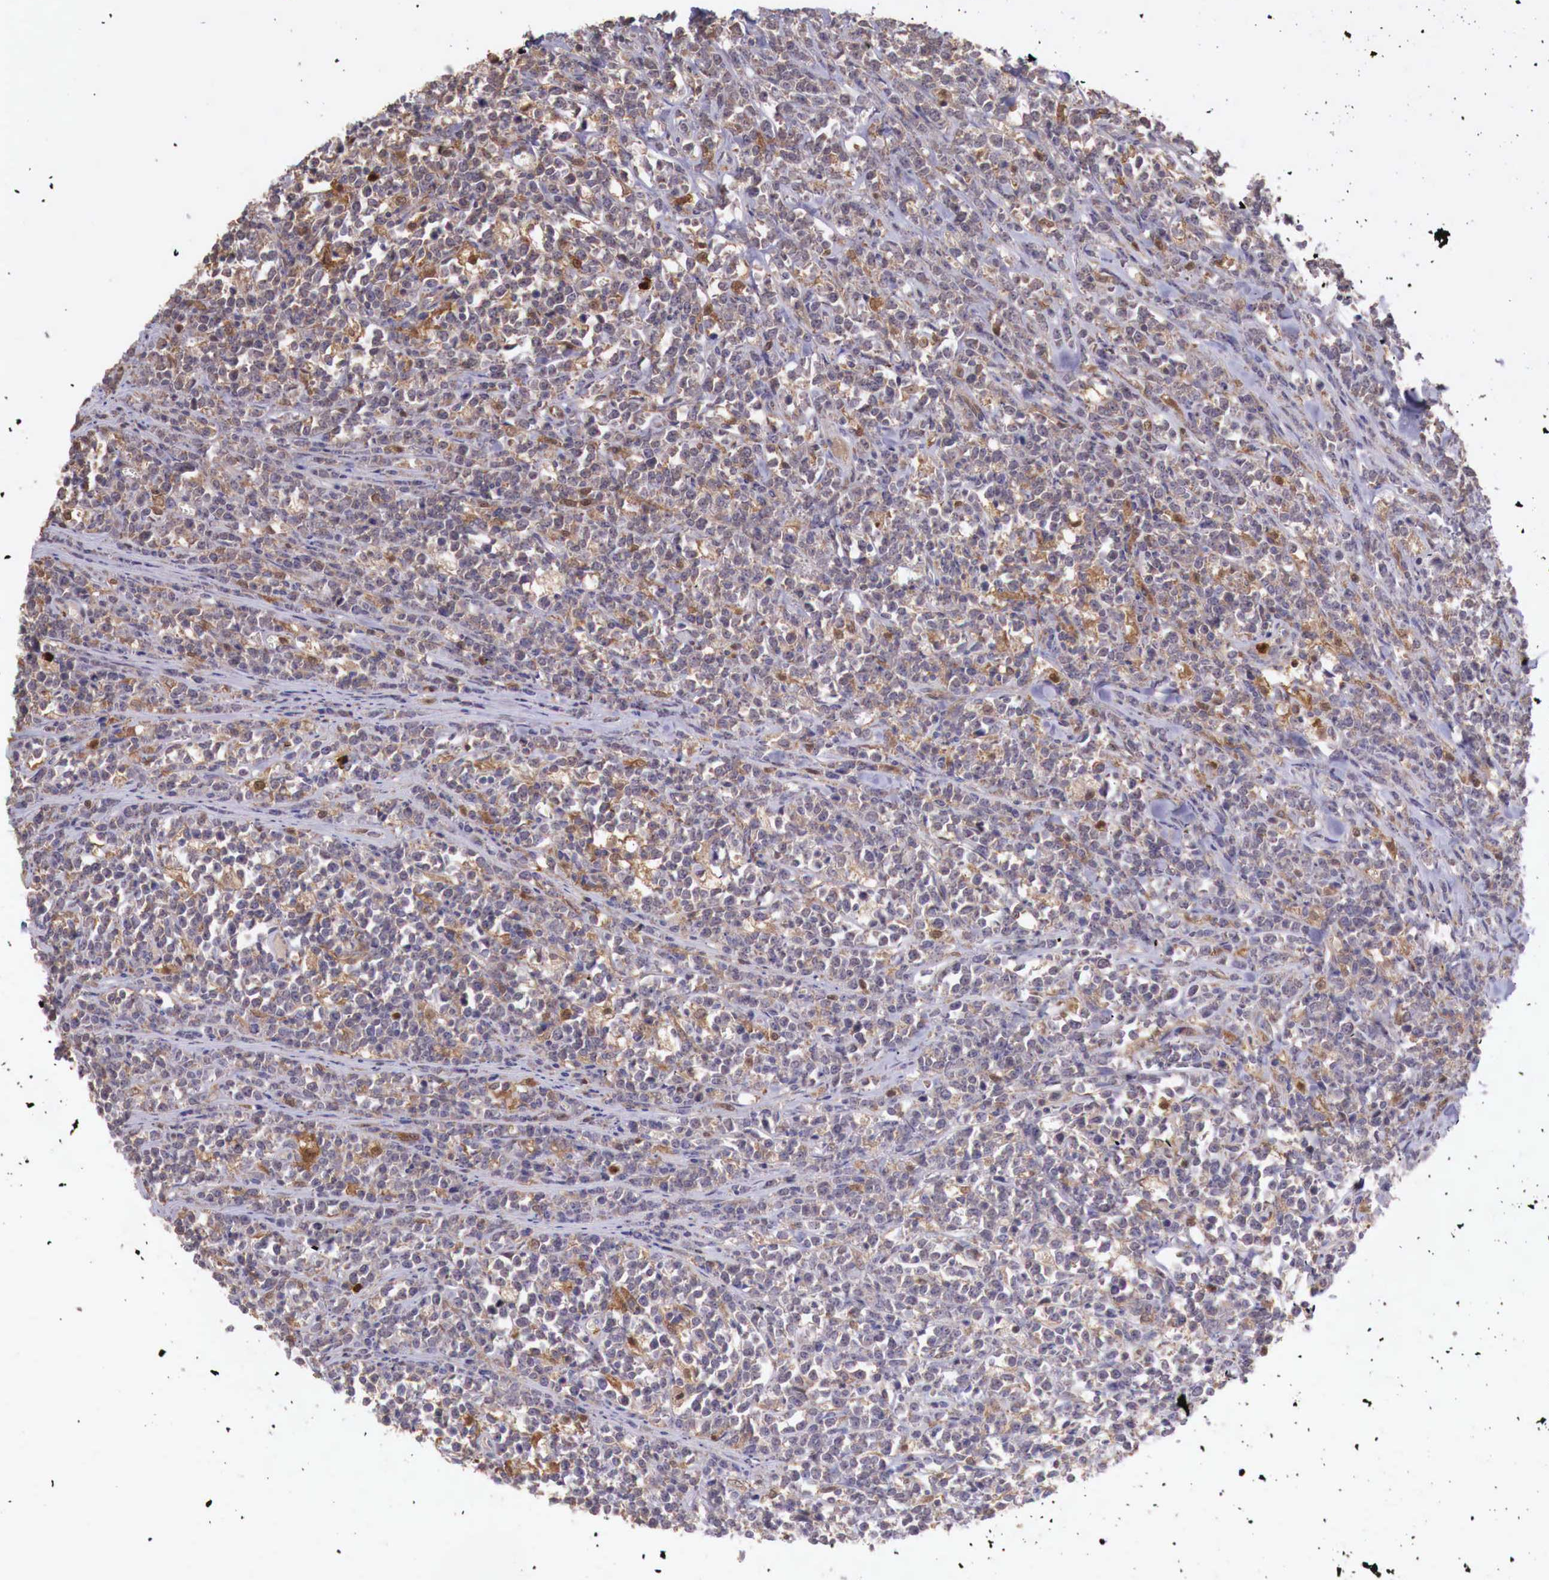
{"staining": {"intensity": "weak", "quantity": "25%-75%", "location": "cytoplasmic/membranous"}, "tissue": "lymphoma", "cell_type": "Tumor cells", "image_type": "cancer", "snomed": [{"axis": "morphology", "description": "Malignant lymphoma, non-Hodgkin's type, High grade"}, {"axis": "topography", "description": "Small intestine"}, {"axis": "topography", "description": "Colon"}], "caption": "Protein expression analysis of high-grade malignant lymphoma, non-Hodgkin's type exhibits weak cytoplasmic/membranous positivity in about 25%-75% of tumor cells. Immunohistochemistry stains the protein in brown and the nuclei are stained blue.", "gene": "GAB2", "patient": {"sex": "male", "age": 8}}